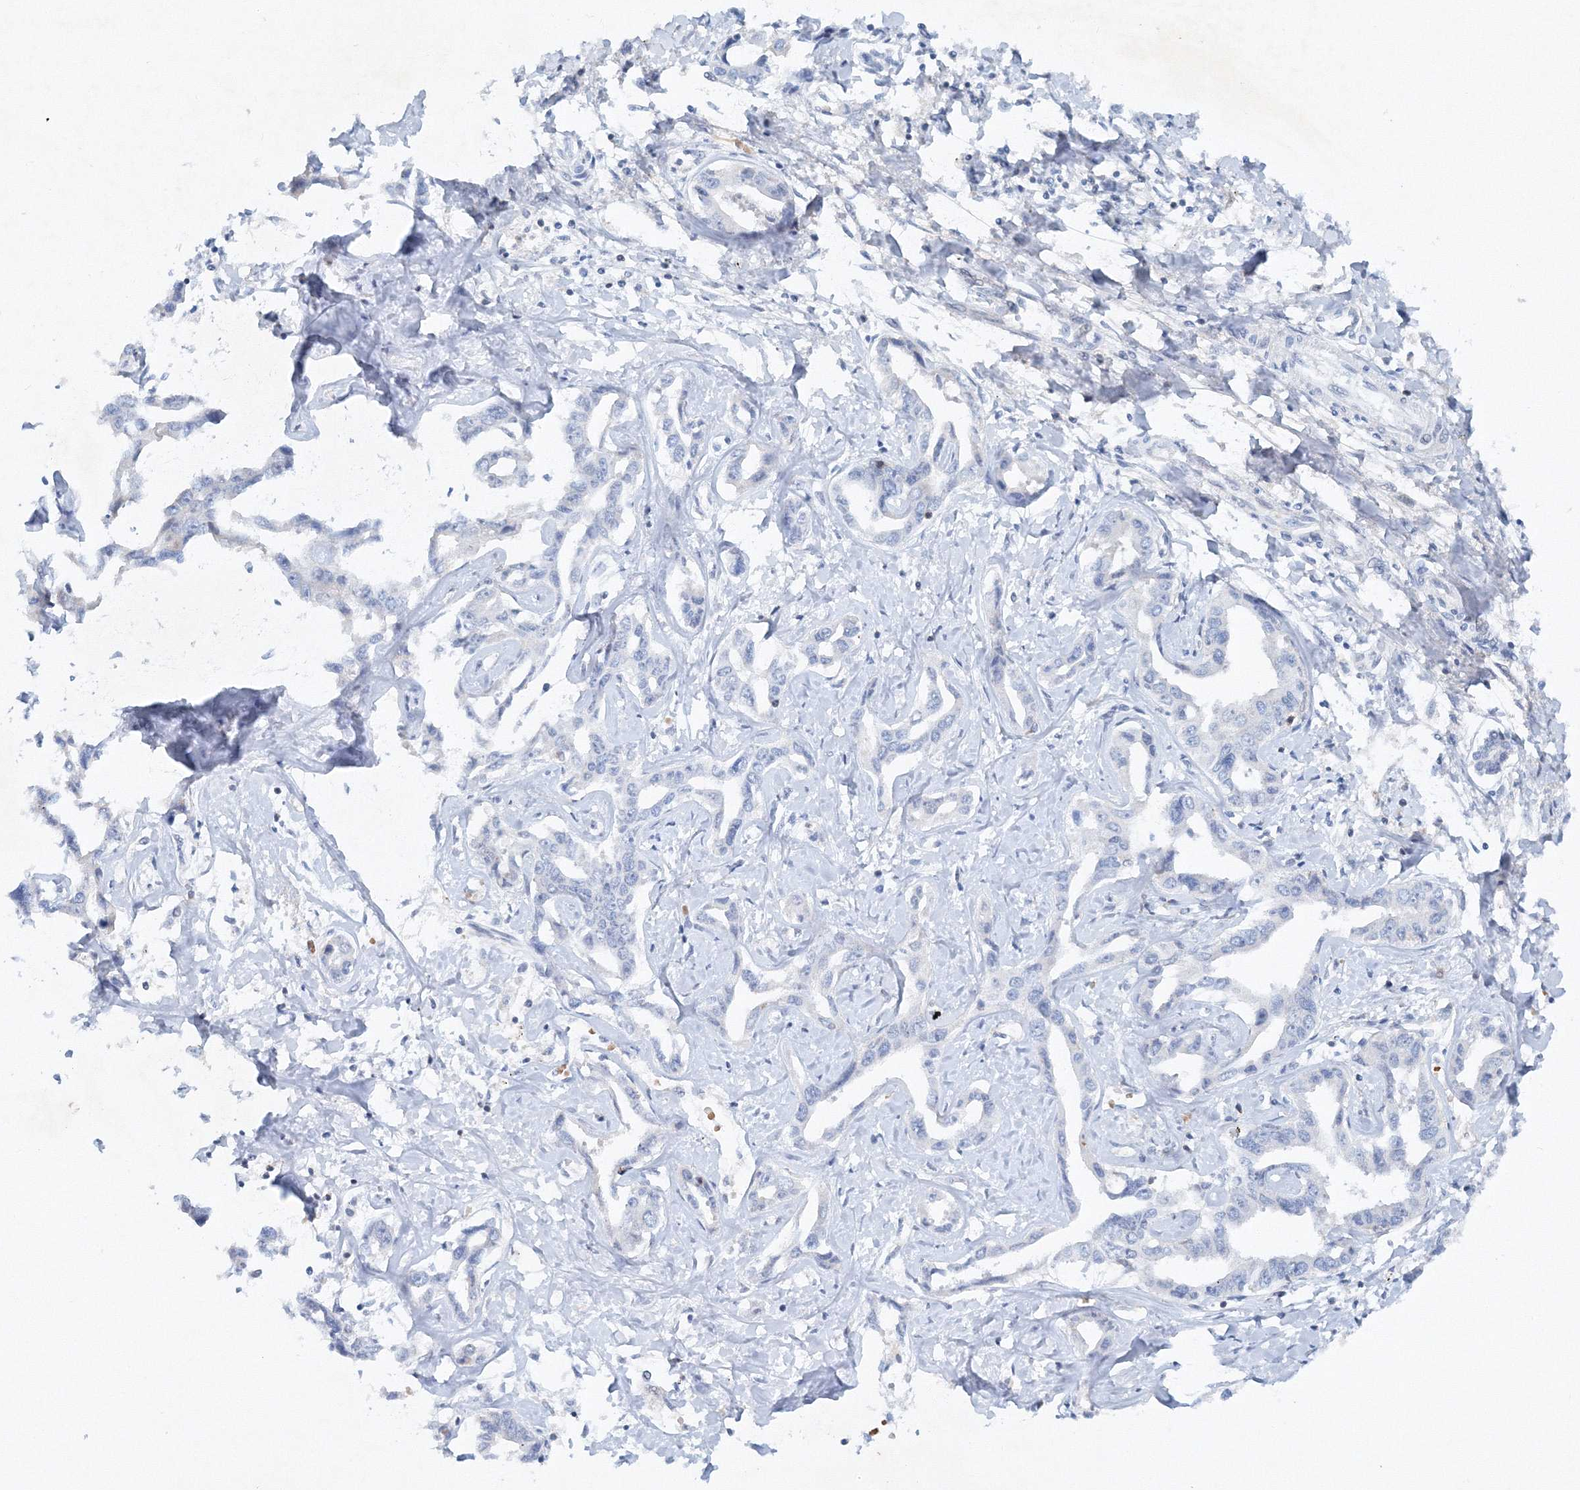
{"staining": {"intensity": "negative", "quantity": "none", "location": "none"}, "tissue": "liver cancer", "cell_type": "Tumor cells", "image_type": "cancer", "snomed": [{"axis": "morphology", "description": "Cholangiocarcinoma"}, {"axis": "topography", "description": "Liver"}], "caption": "Human cholangiocarcinoma (liver) stained for a protein using immunohistochemistry (IHC) shows no positivity in tumor cells.", "gene": "SH3BP5", "patient": {"sex": "male", "age": 59}}